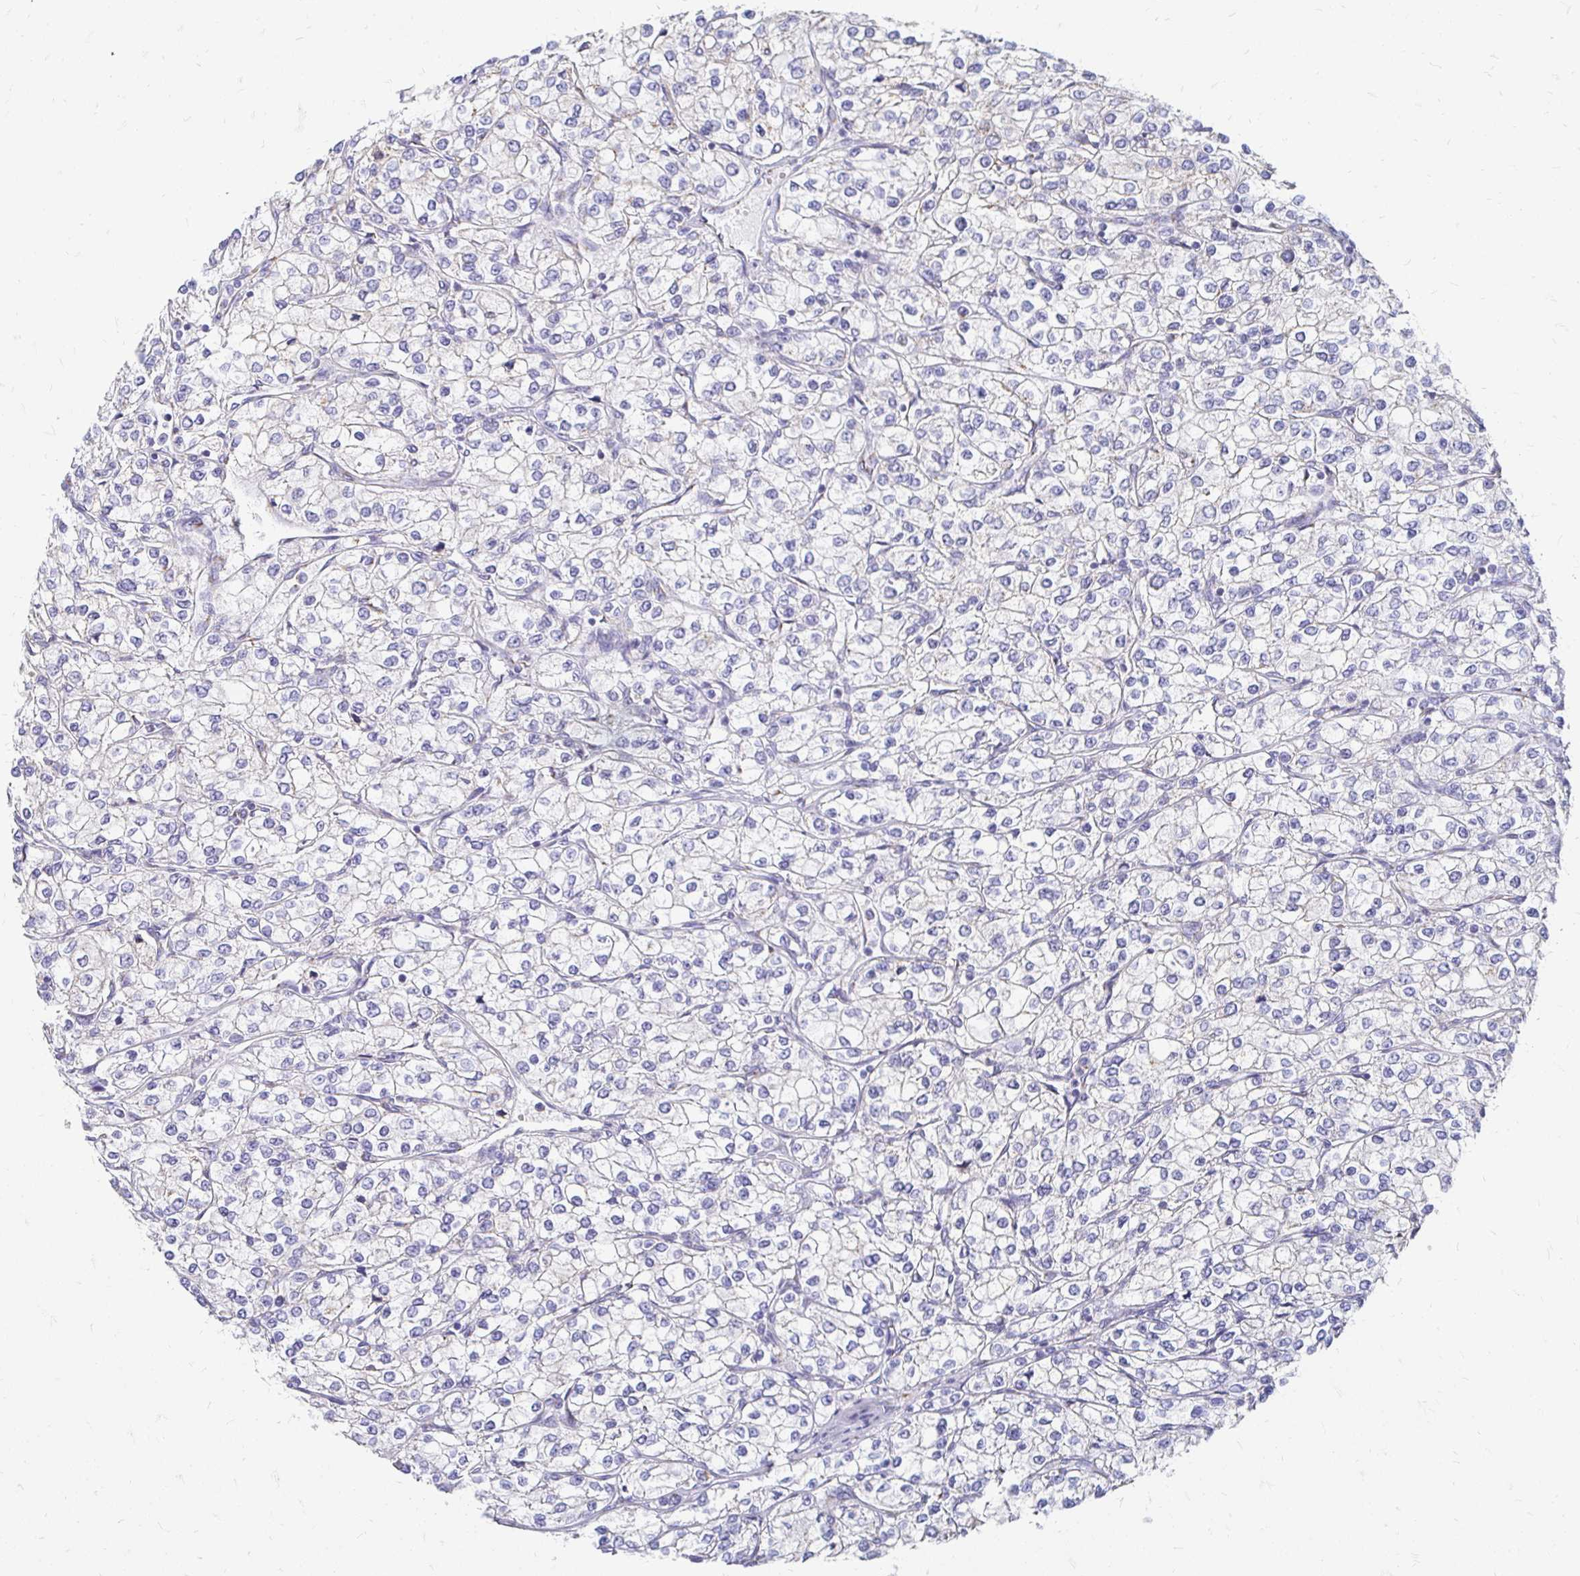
{"staining": {"intensity": "negative", "quantity": "none", "location": "none"}, "tissue": "renal cancer", "cell_type": "Tumor cells", "image_type": "cancer", "snomed": [{"axis": "morphology", "description": "Adenocarcinoma, NOS"}, {"axis": "topography", "description": "Kidney"}], "caption": "Protein analysis of renal cancer demonstrates no significant expression in tumor cells.", "gene": "PAGE4", "patient": {"sex": "male", "age": 80}}